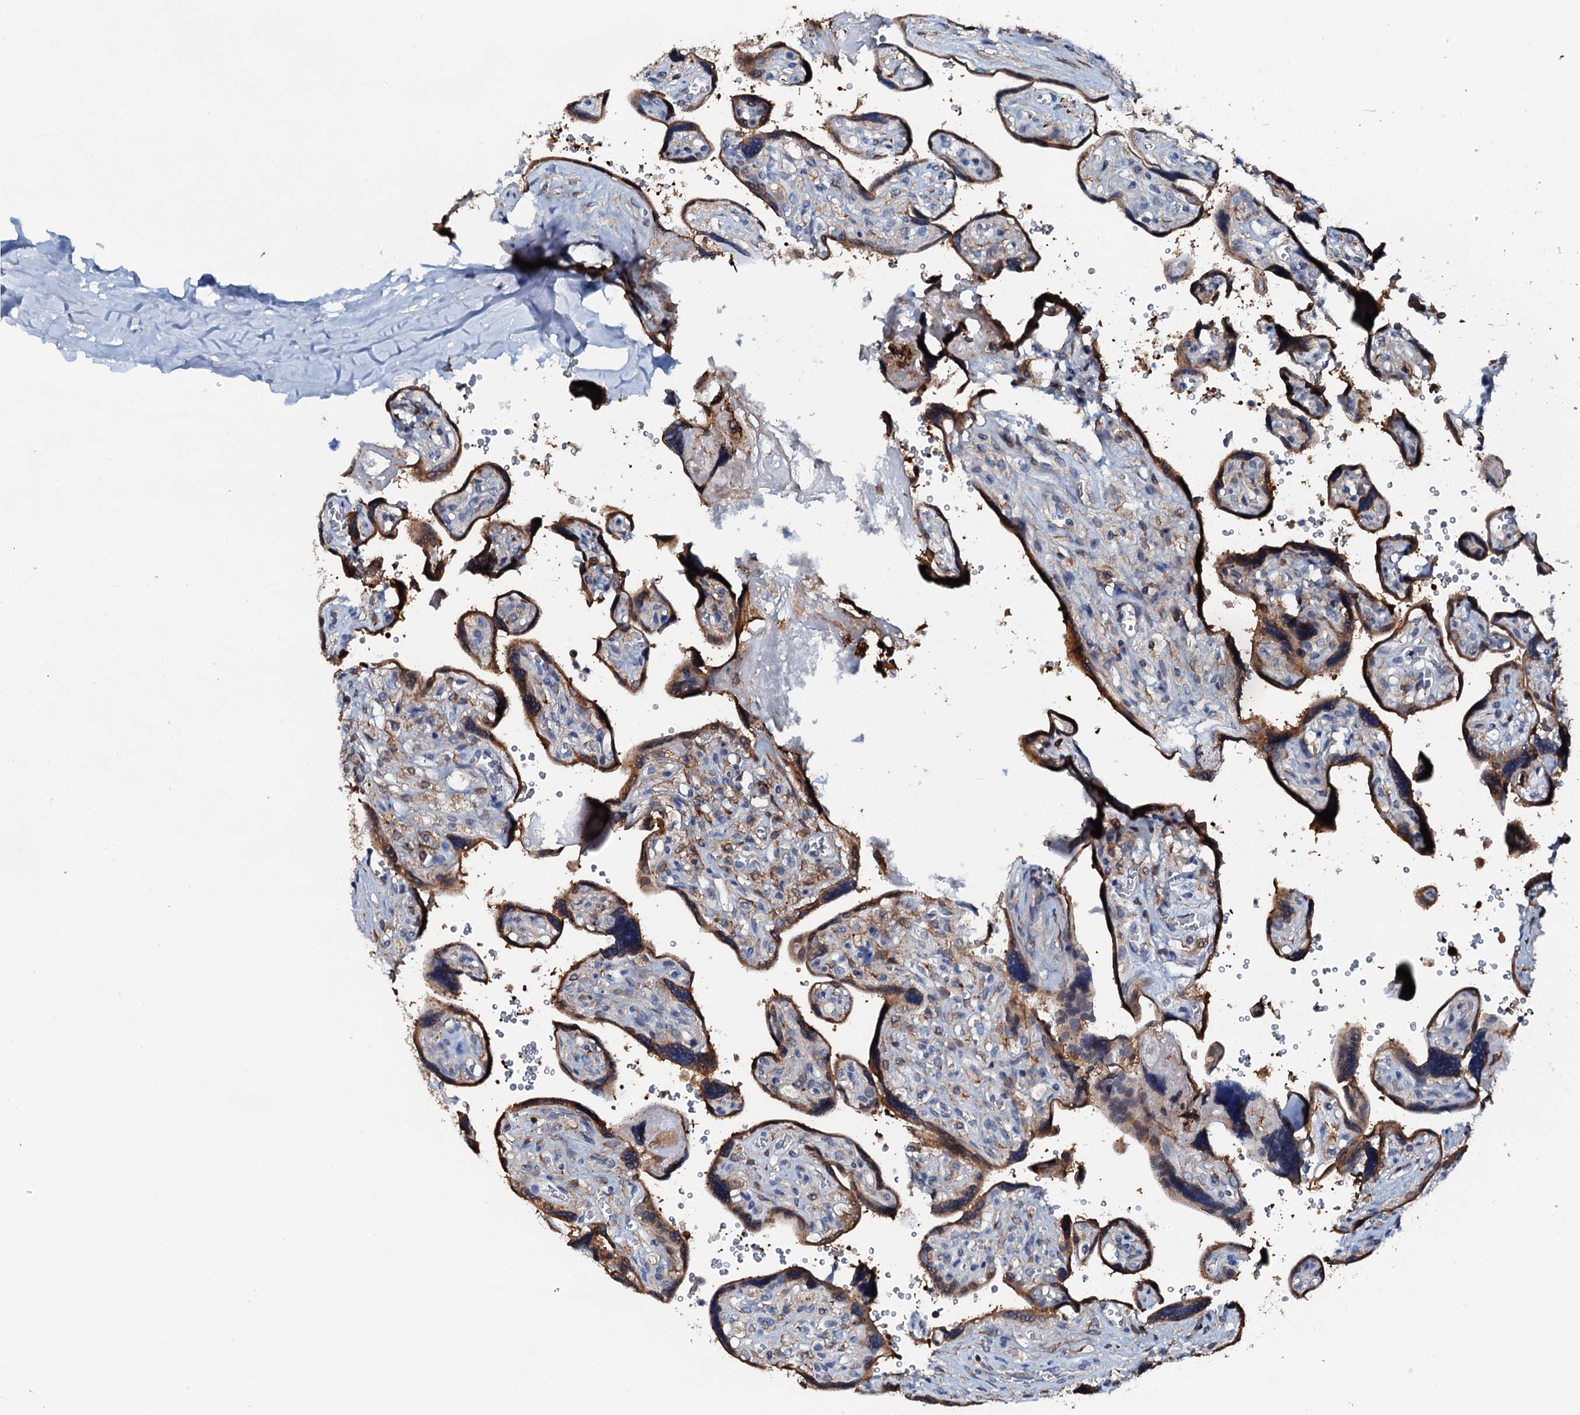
{"staining": {"intensity": "strong", "quantity": ">75%", "location": "cytoplasmic/membranous"}, "tissue": "placenta", "cell_type": "Trophoblastic cells", "image_type": "normal", "snomed": [{"axis": "morphology", "description": "Normal tissue, NOS"}, {"axis": "topography", "description": "Placenta"}], "caption": "Strong cytoplasmic/membranous expression for a protein is seen in approximately >75% of trophoblastic cells of unremarkable placenta using IHC.", "gene": "GFOD2", "patient": {"sex": "female", "age": 39}}